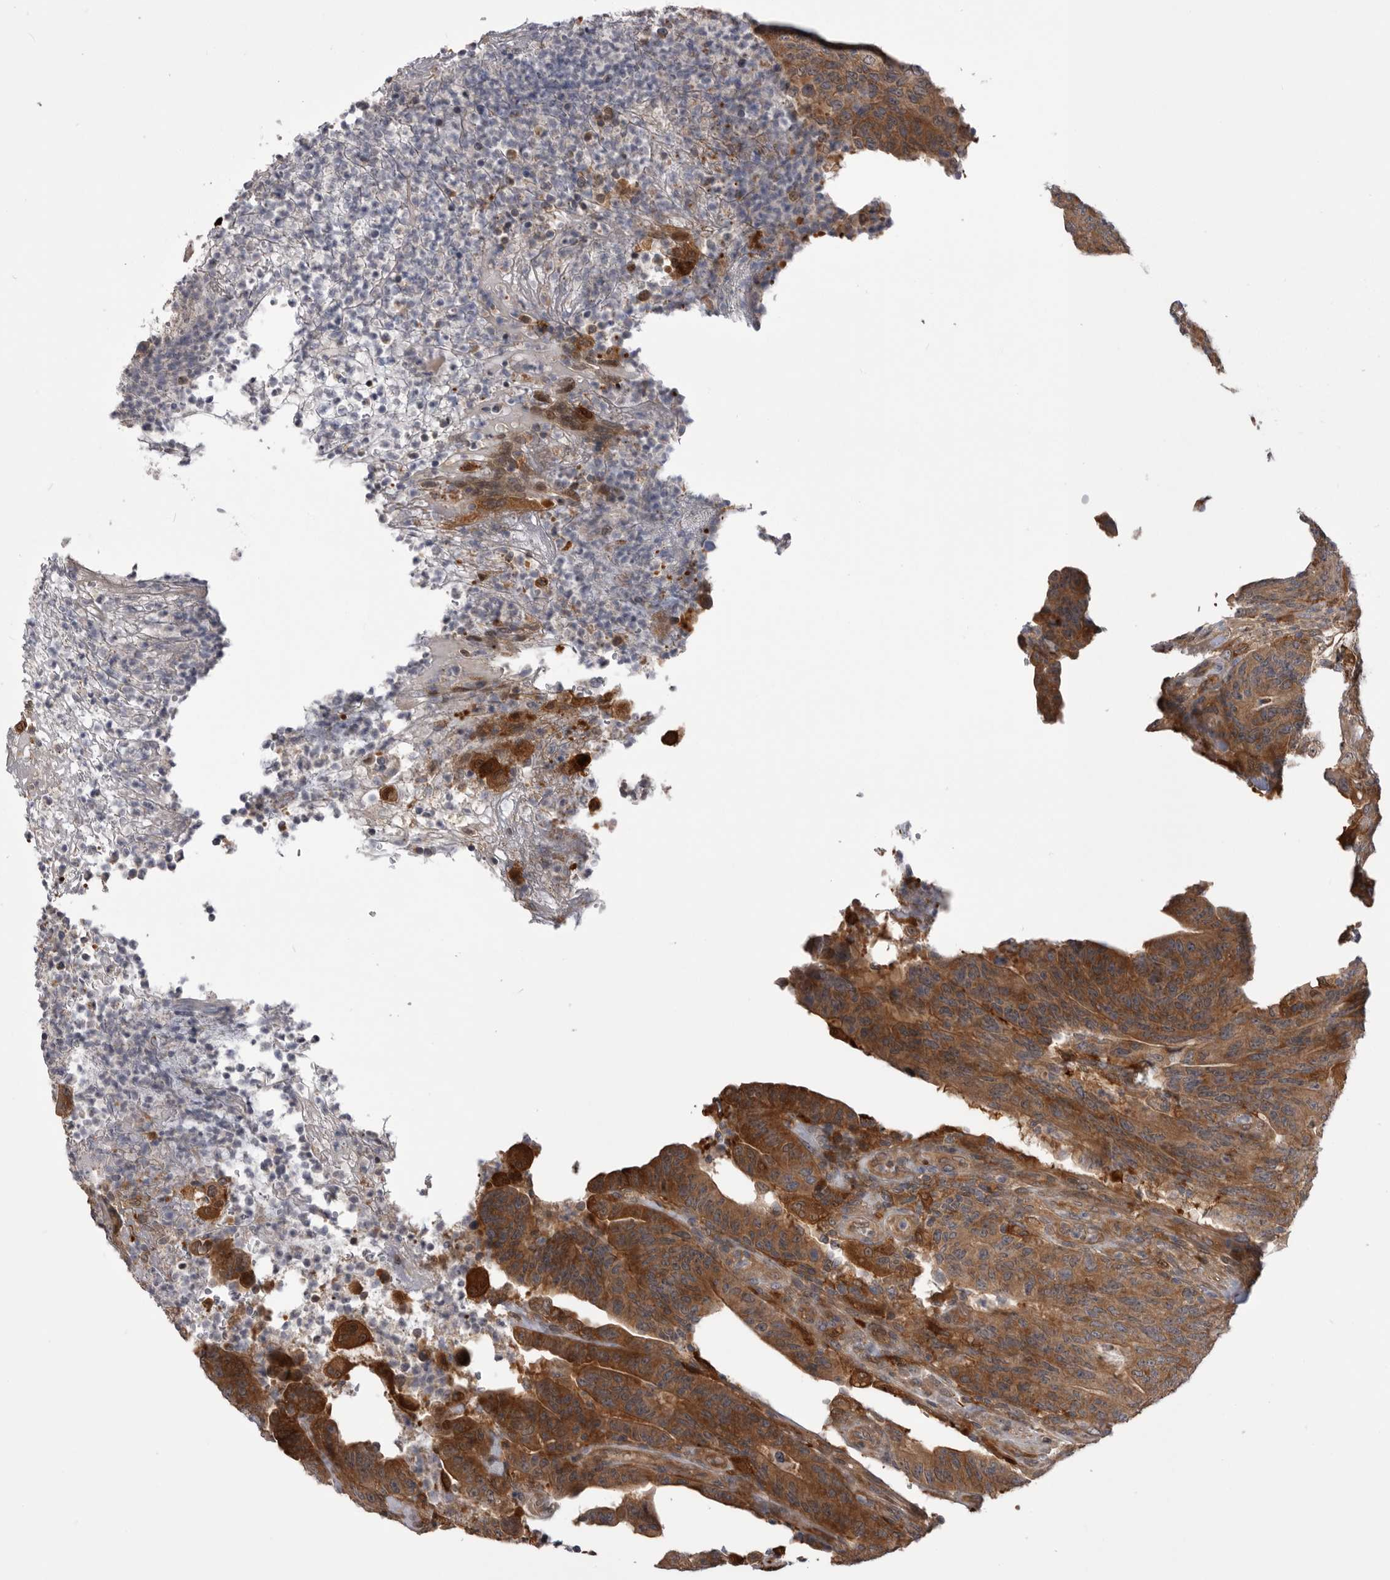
{"staining": {"intensity": "moderate", "quantity": ">75%", "location": "cytoplasmic/membranous"}, "tissue": "colorectal cancer", "cell_type": "Tumor cells", "image_type": "cancer", "snomed": [{"axis": "morphology", "description": "Normal tissue, NOS"}, {"axis": "morphology", "description": "Adenocarcinoma, NOS"}, {"axis": "topography", "description": "Colon"}], "caption": "Immunohistochemical staining of colorectal adenocarcinoma reveals medium levels of moderate cytoplasmic/membranous protein staining in about >75% of tumor cells.", "gene": "RAB3GAP2", "patient": {"sex": "female", "age": 75}}